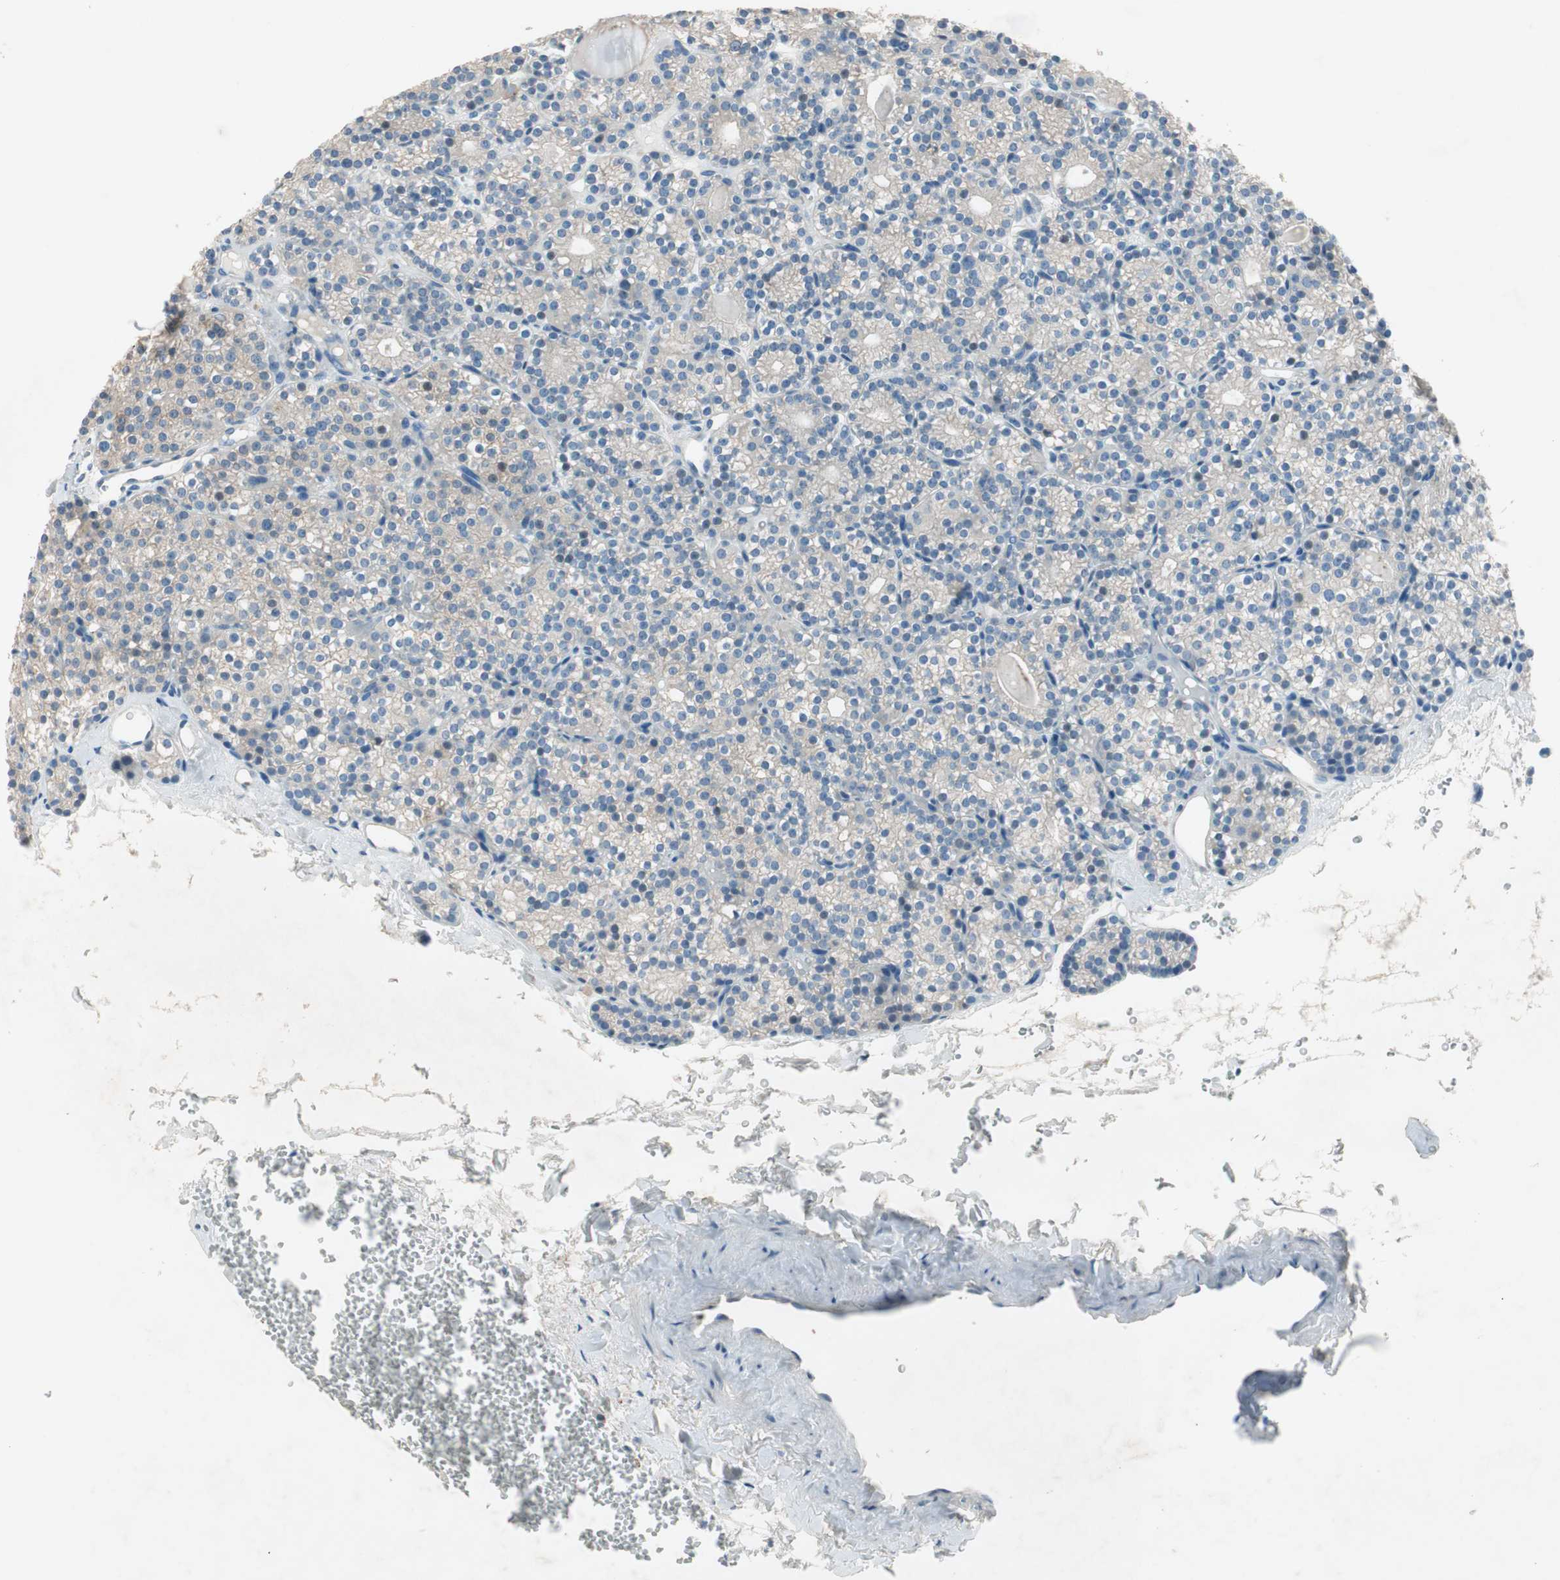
{"staining": {"intensity": "weak", "quantity": ">75%", "location": "cytoplasmic/membranous"}, "tissue": "parathyroid gland", "cell_type": "Glandular cells", "image_type": "normal", "snomed": [{"axis": "morphology", "description": "Normal tissue, NOS"}, {"axis": "topography", "description": "Parathyroid gland"}], "caption": "Immunohistochemical staining of normal parathyroid gland reveals low levels of weak cytoplasmic/membranous staining in approximately >75% of glandular cells.", "gene": "PRRG4", "patient": {"sex": "female", "age": 64}}